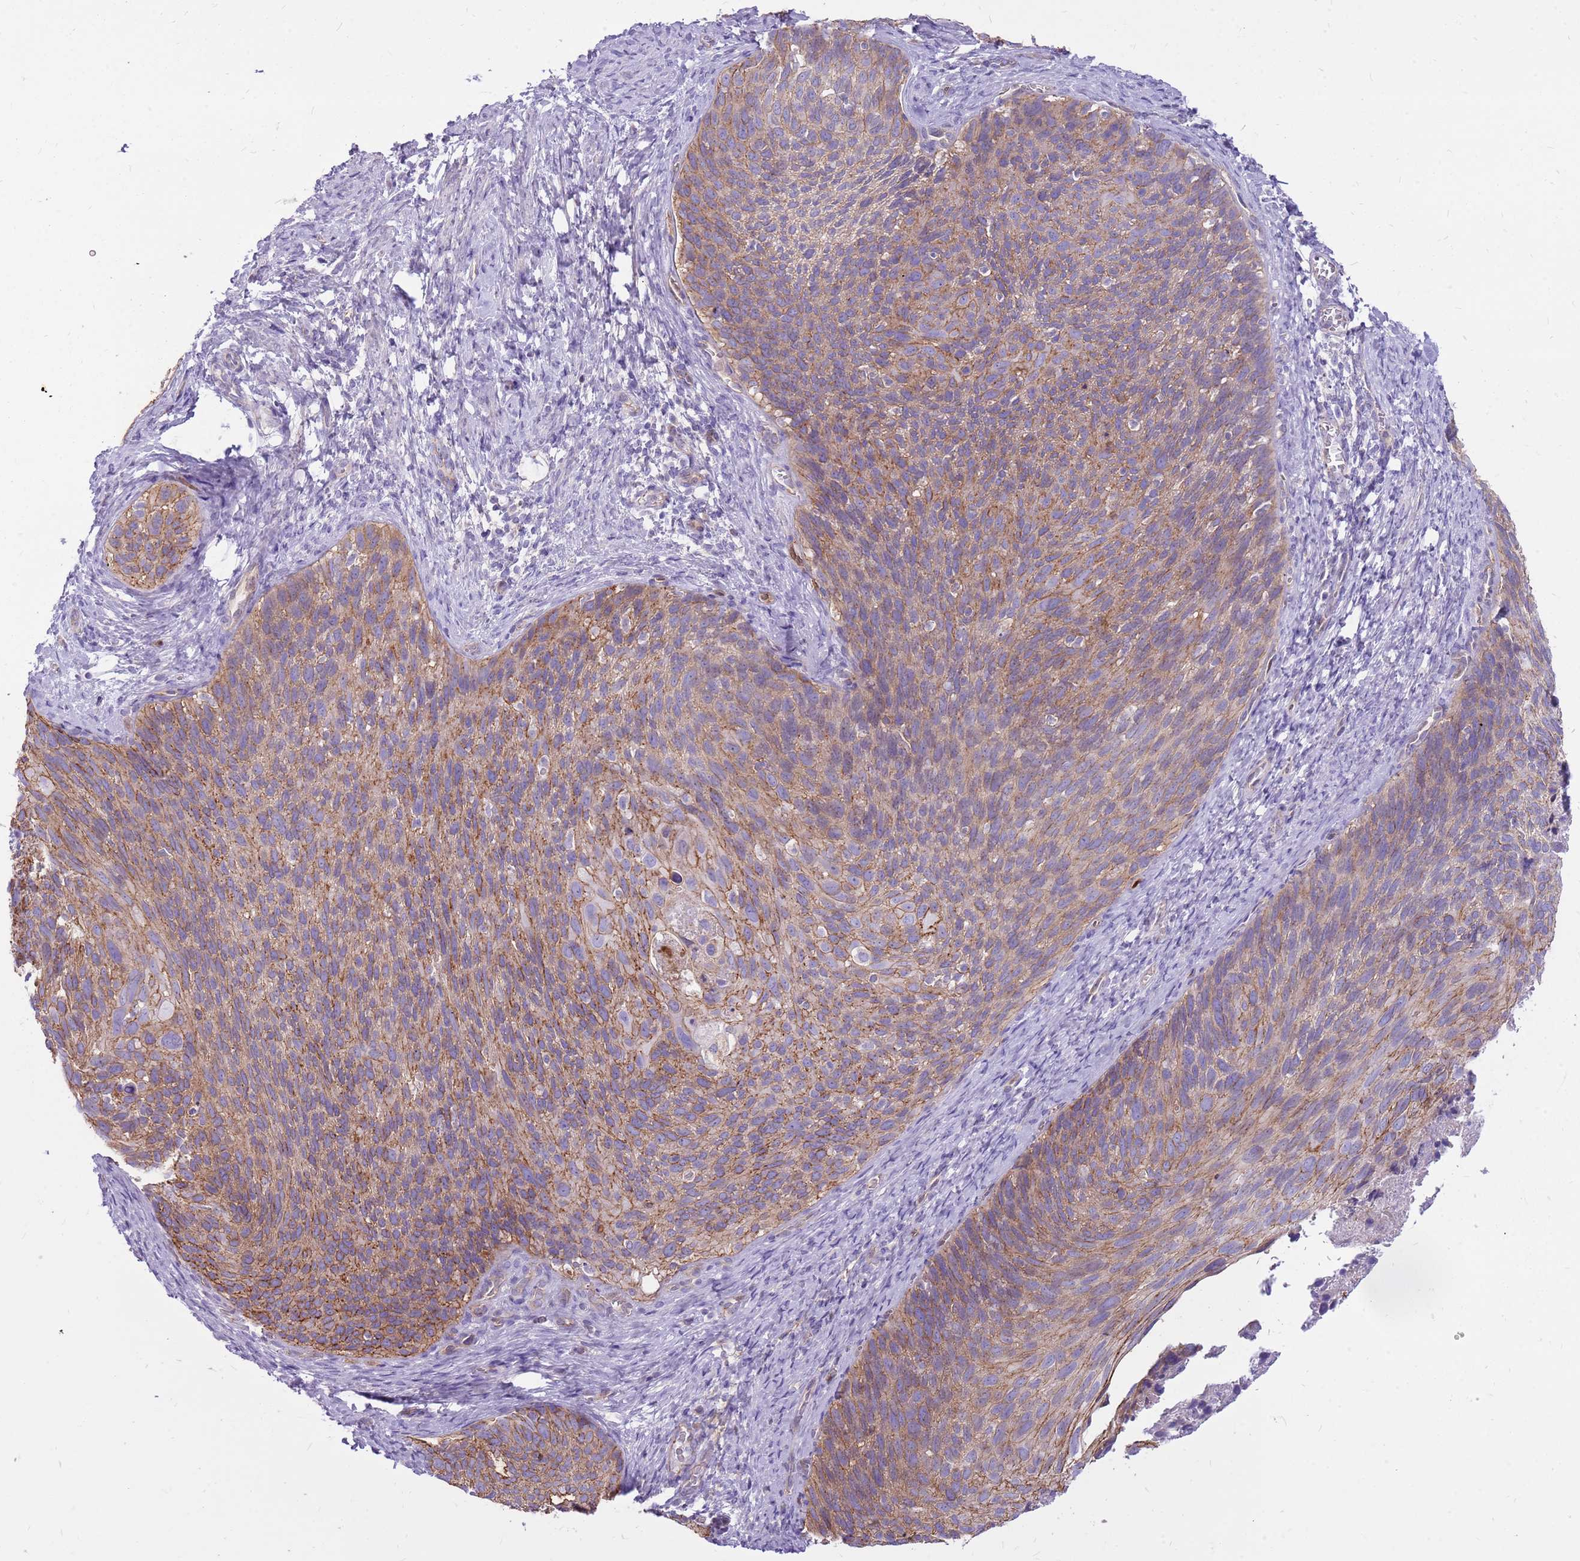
{"staining": {"intensity": "moderate", "quantity": ">75%", "location": "cytoplasmic/membranous"}, "tissue": "cervical cancer", "cell_type": "Tumor cells", "image_type": "cancer", "snomed": [{"axis": "morphology", "description": "Squamous cell carcinoma, NOS"}, {"axis": "topography", "description": "Cervix"}], "caption": "Immunohistochemical staining of human cervical squamous cell carcinoma shows medium levels of moderate cytoplasmic/membranous protein staining in approximately >75% of tumor cells.", "gene": "WDR90", "patient": {"sex": "female", "age": 80}}